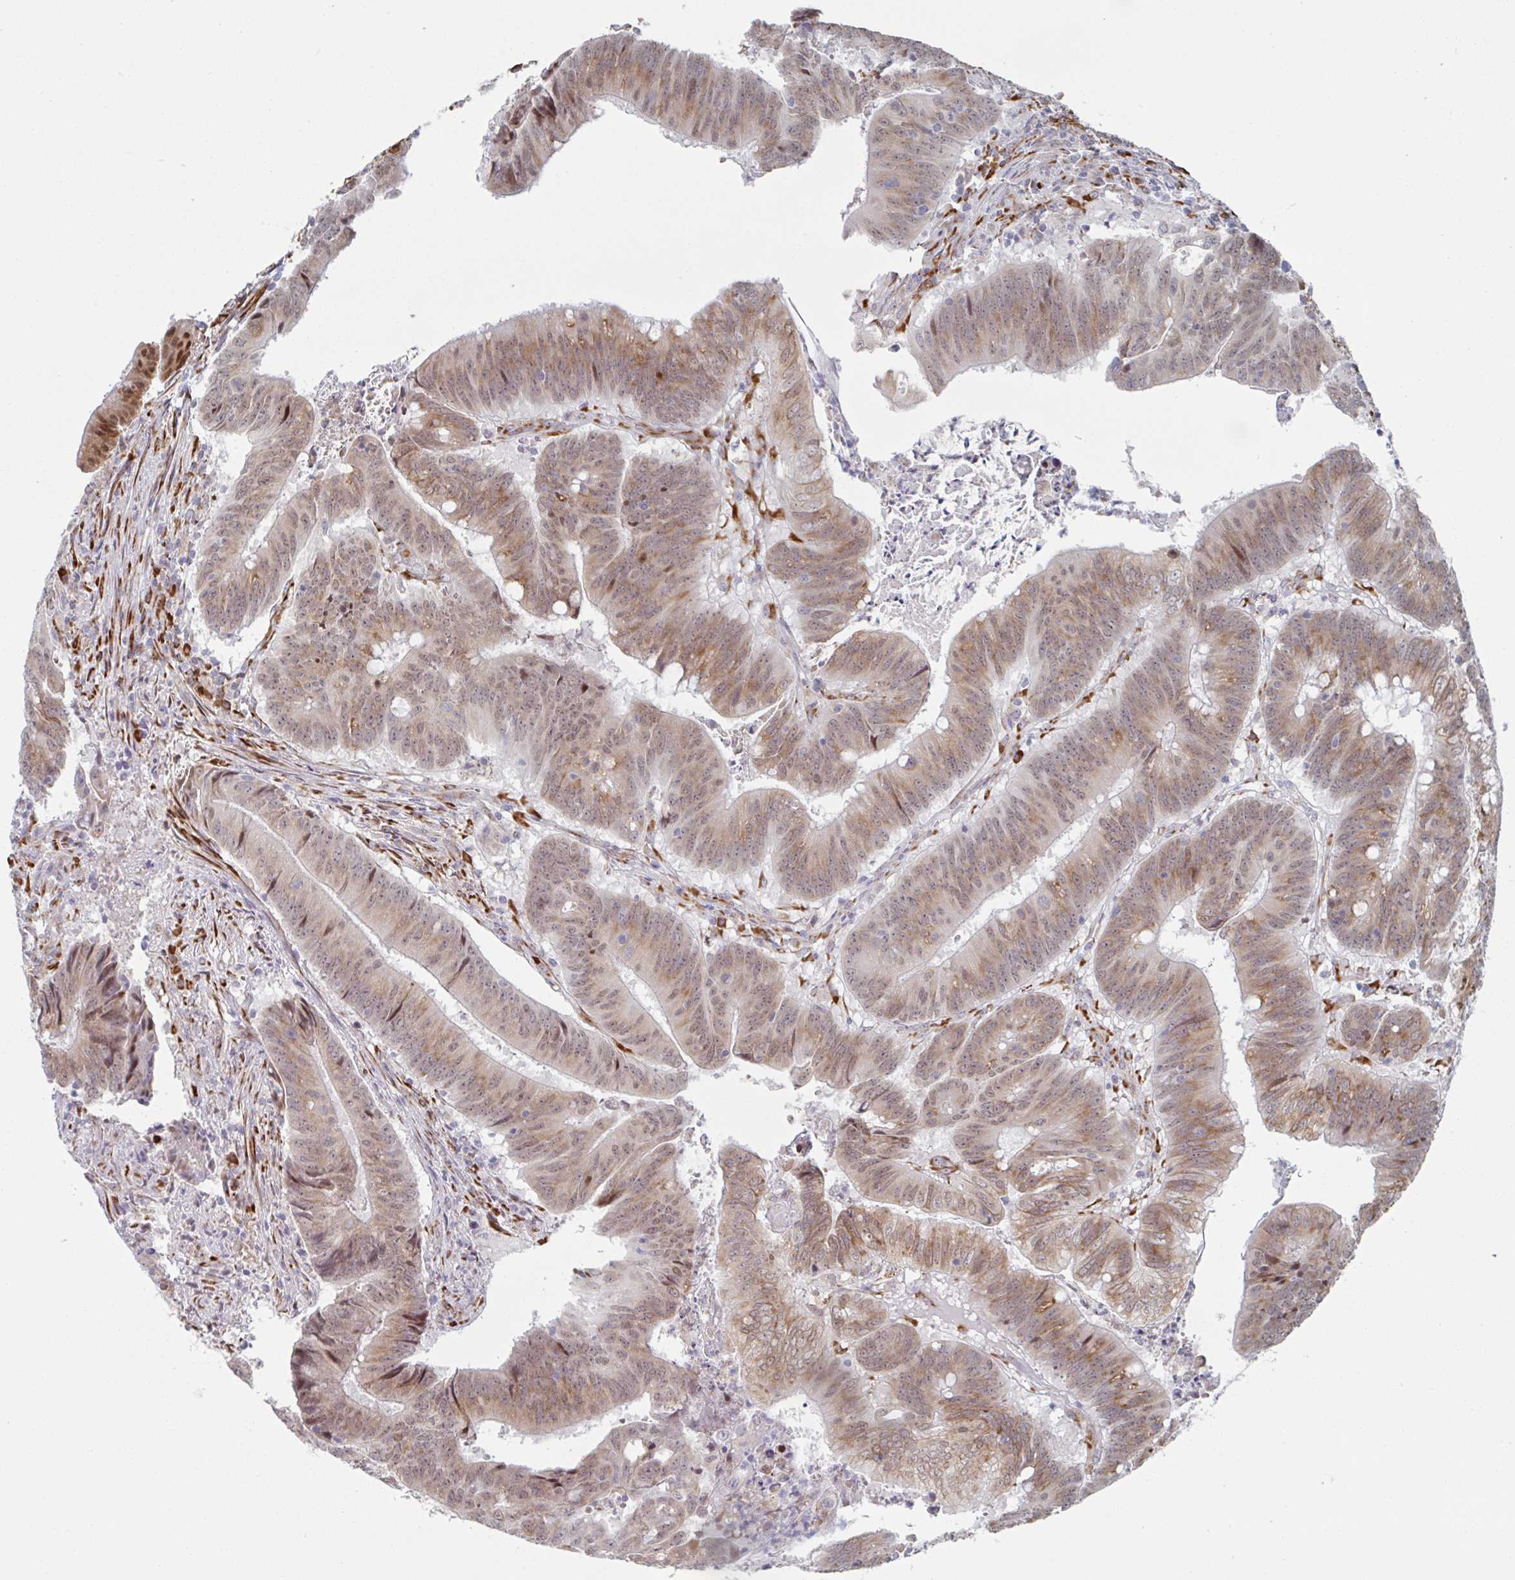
{"staining": {"intensity": "moderate", "quantity": "25%-75%", "location": "cytoplasmic/membranous,nuclear"}, "tissue": "colorectal cancer", "cell_type": "Tumor cells", "image_type": "cancer", "snomed": [{"axis": "morphology", "description": "Adenocarcinoma, NOS"}, {"axis": "topography", "description": "Colon"}], "caption": "Tumor cells display medium levels of moderate cytoplasmic/membranous and nuclear expression in approximately 25%-75% of cells in adenocarcinoma (colorectal).", "gene": "TRAPPC10", "patient": {"sex": "female", "age": 87}}